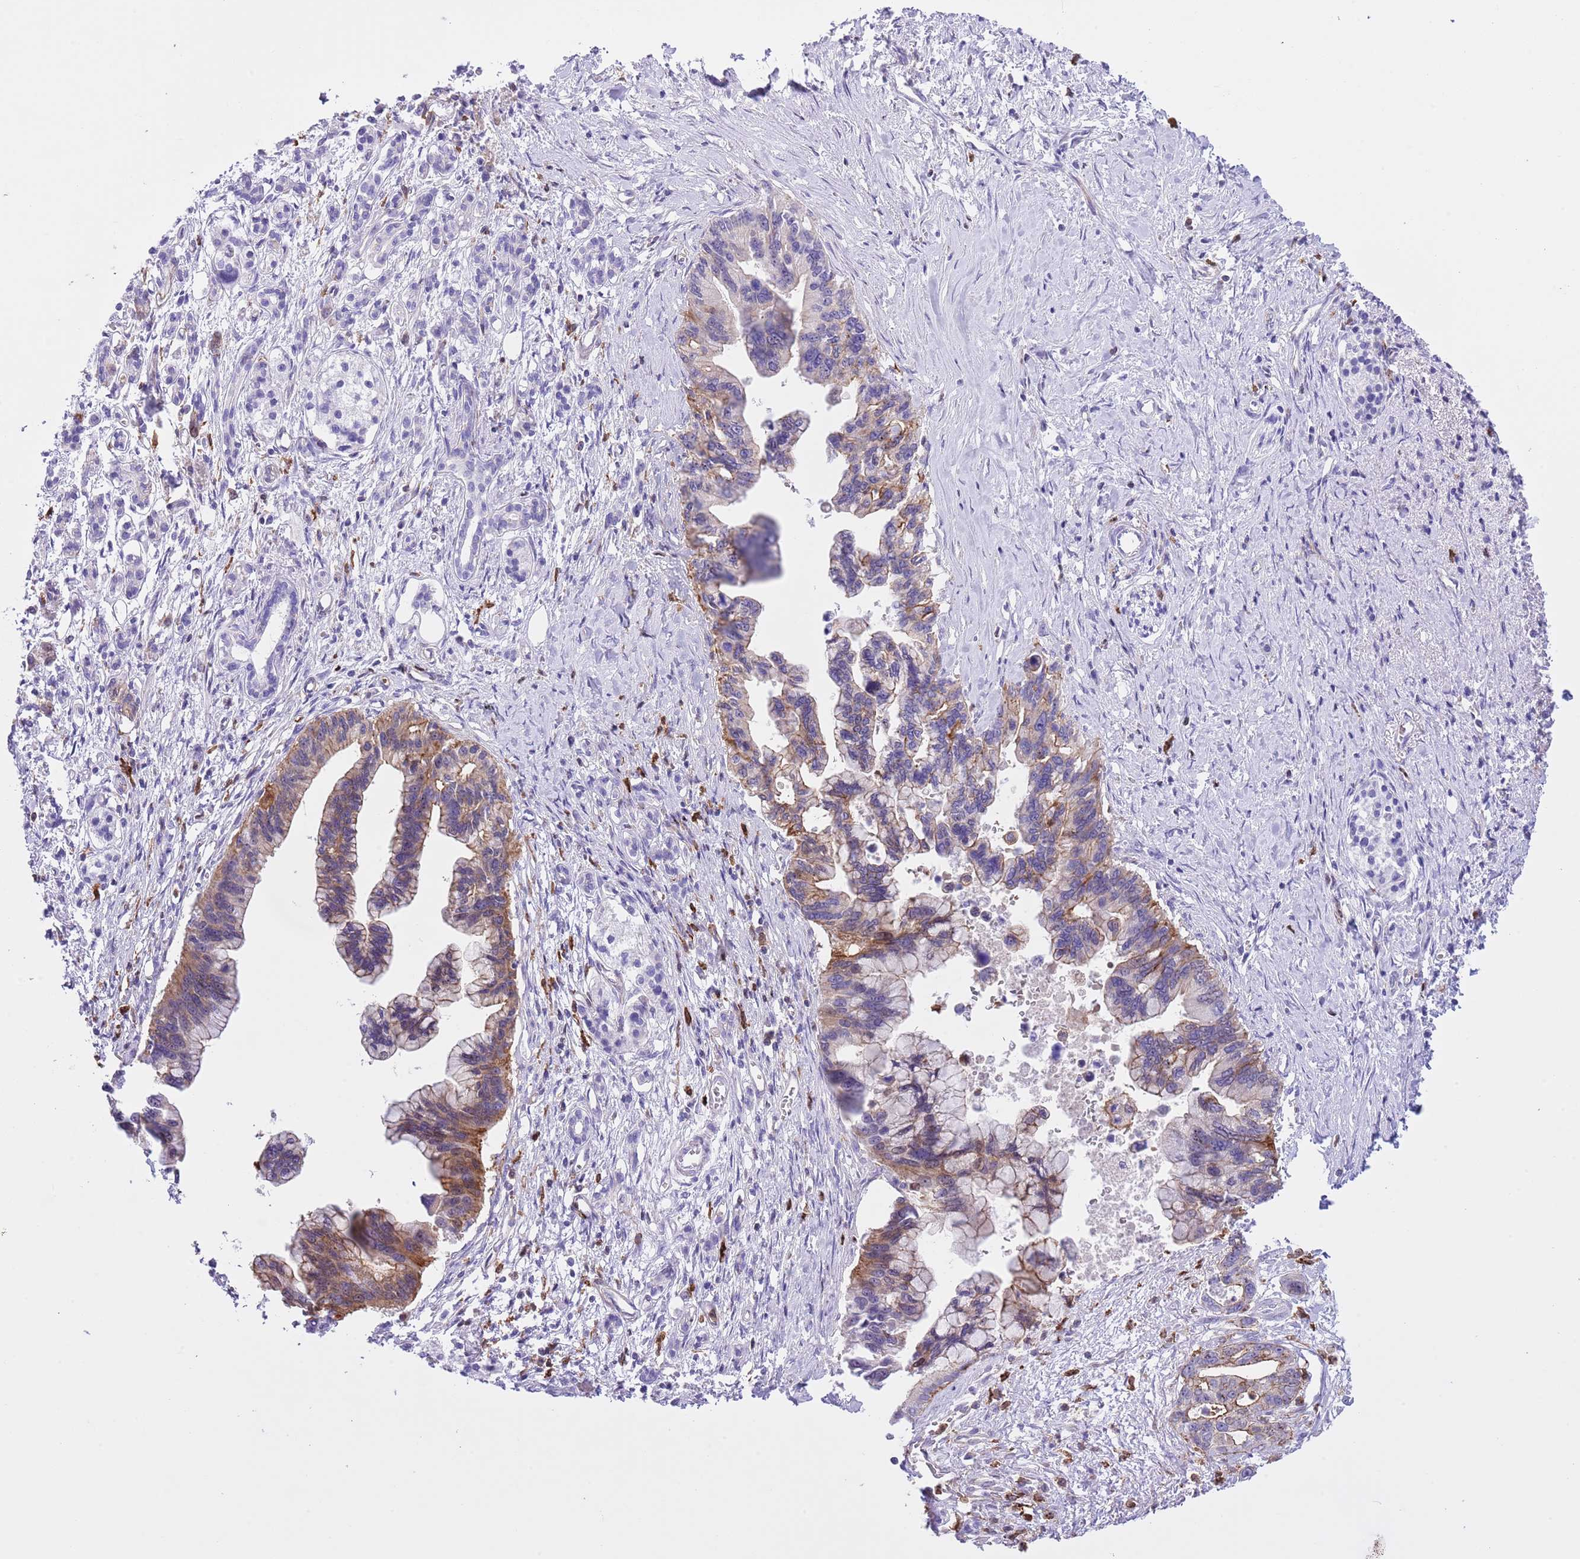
{"staining": {"intensity": "moderate", "quantity": "<25%", "location": "cytoplasmic/membranous"}, "tissue": "pancreatic cancer", "cell_type": "Tumor cells", "image_type": "cancer", "snomed": [{"axis": "morphology", "description": "Adenocarcinoma, NOS"}, {"axis": "topography", "description": "Pancreas"}], "caption": "Immunohistochemical staining of pancreatic adenocarcinoma demonstrates low levels of moderate cytoplasmic/membranous protein staining in approximately <25% of tumor cells.", "gene": "EFHD2", "patient": {"sex": "female", "age": 83}}